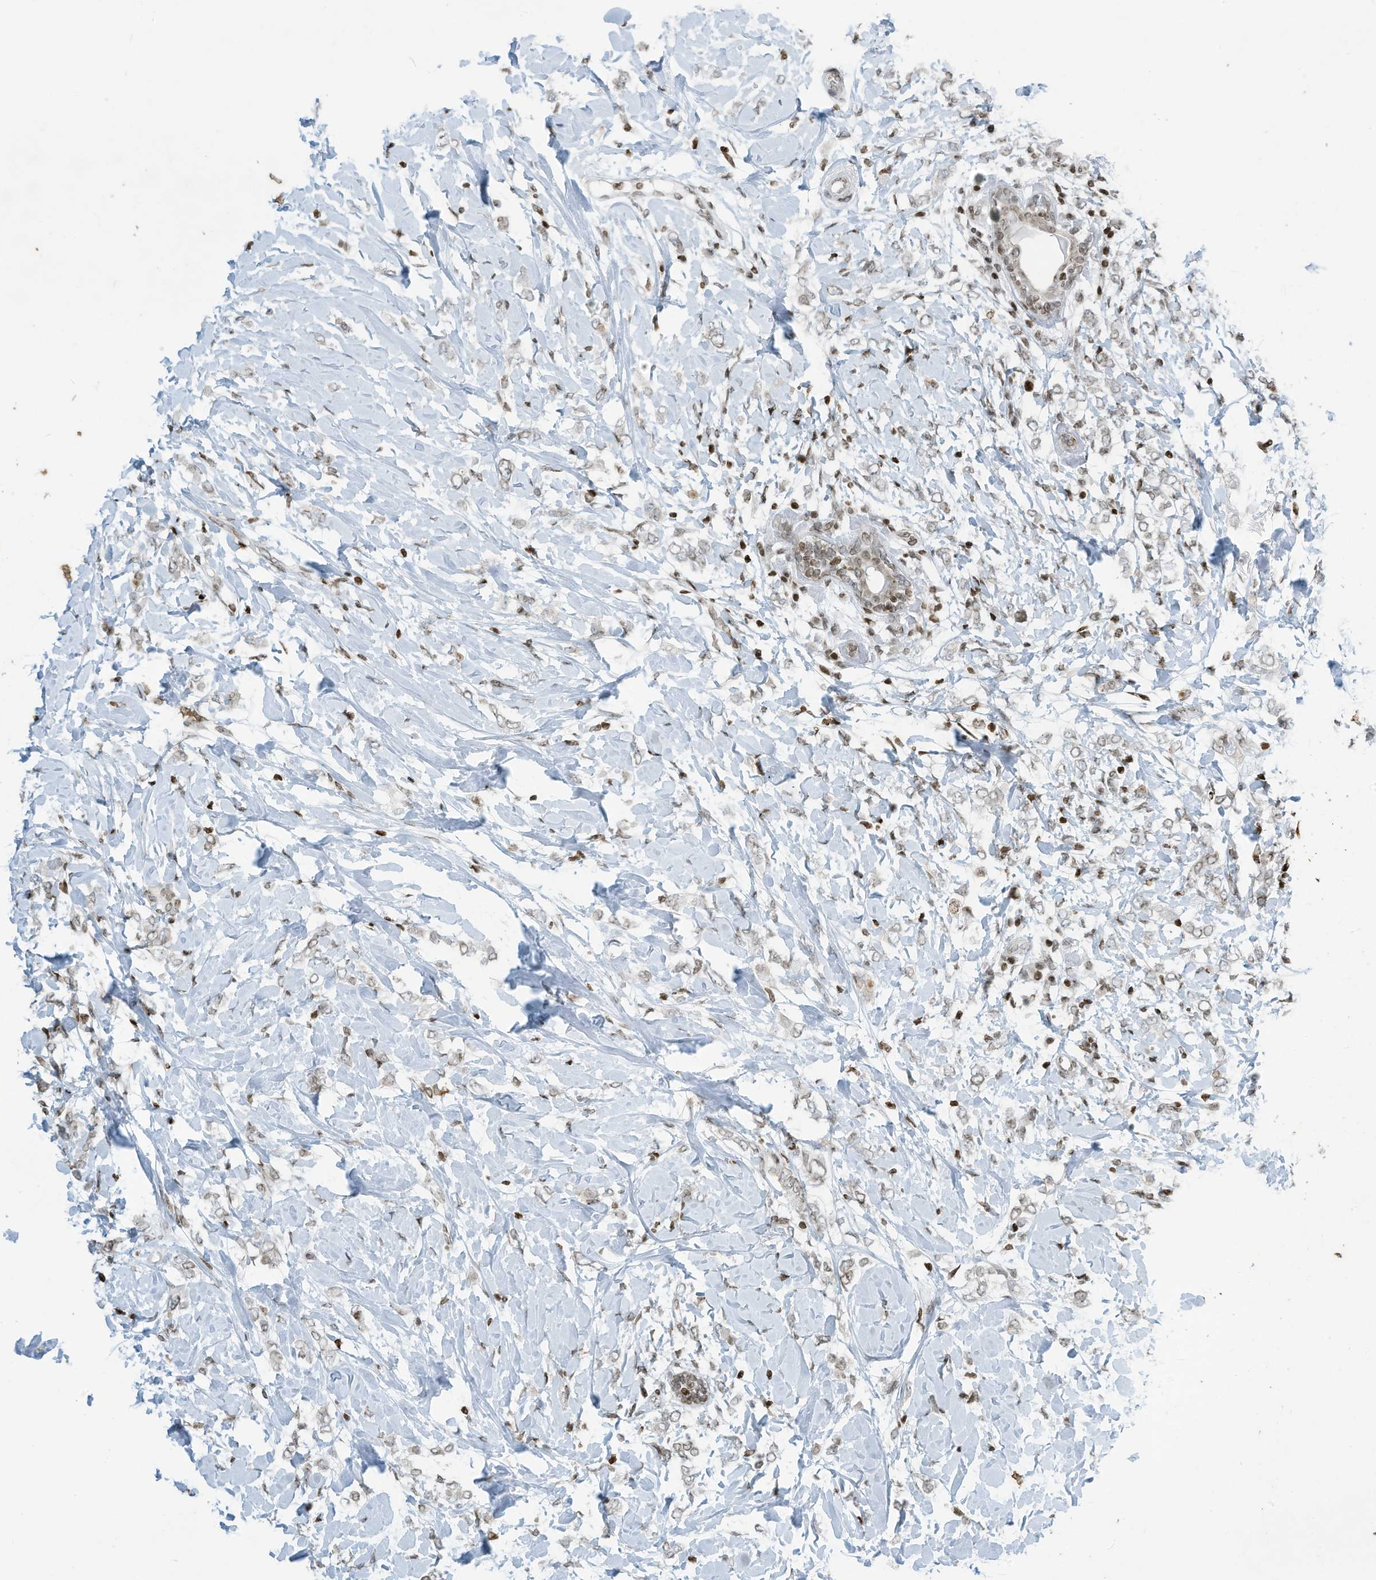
{"staining": {"intensity": "weak", "quantity": "25%-75%", "location": "nuclear"}, "tissue": "breast cancer", "cell_type": "Tumor cells", "image_type": "cancer", "snomed": [{"axis": "morphology", "description": "Normal tissue, NOS"}, {"axis": "morphology", "description": "Lobular carcinoma"}, {"axis": "topography", "description": "Breast"}], "caption": "Weak nuclear positivity is appreciated in approximately 25%-75% of tumor cells in lobular carcinoma (breast).", "gene": "ADI1", "patient": {"sex": "female", "age": 47}}